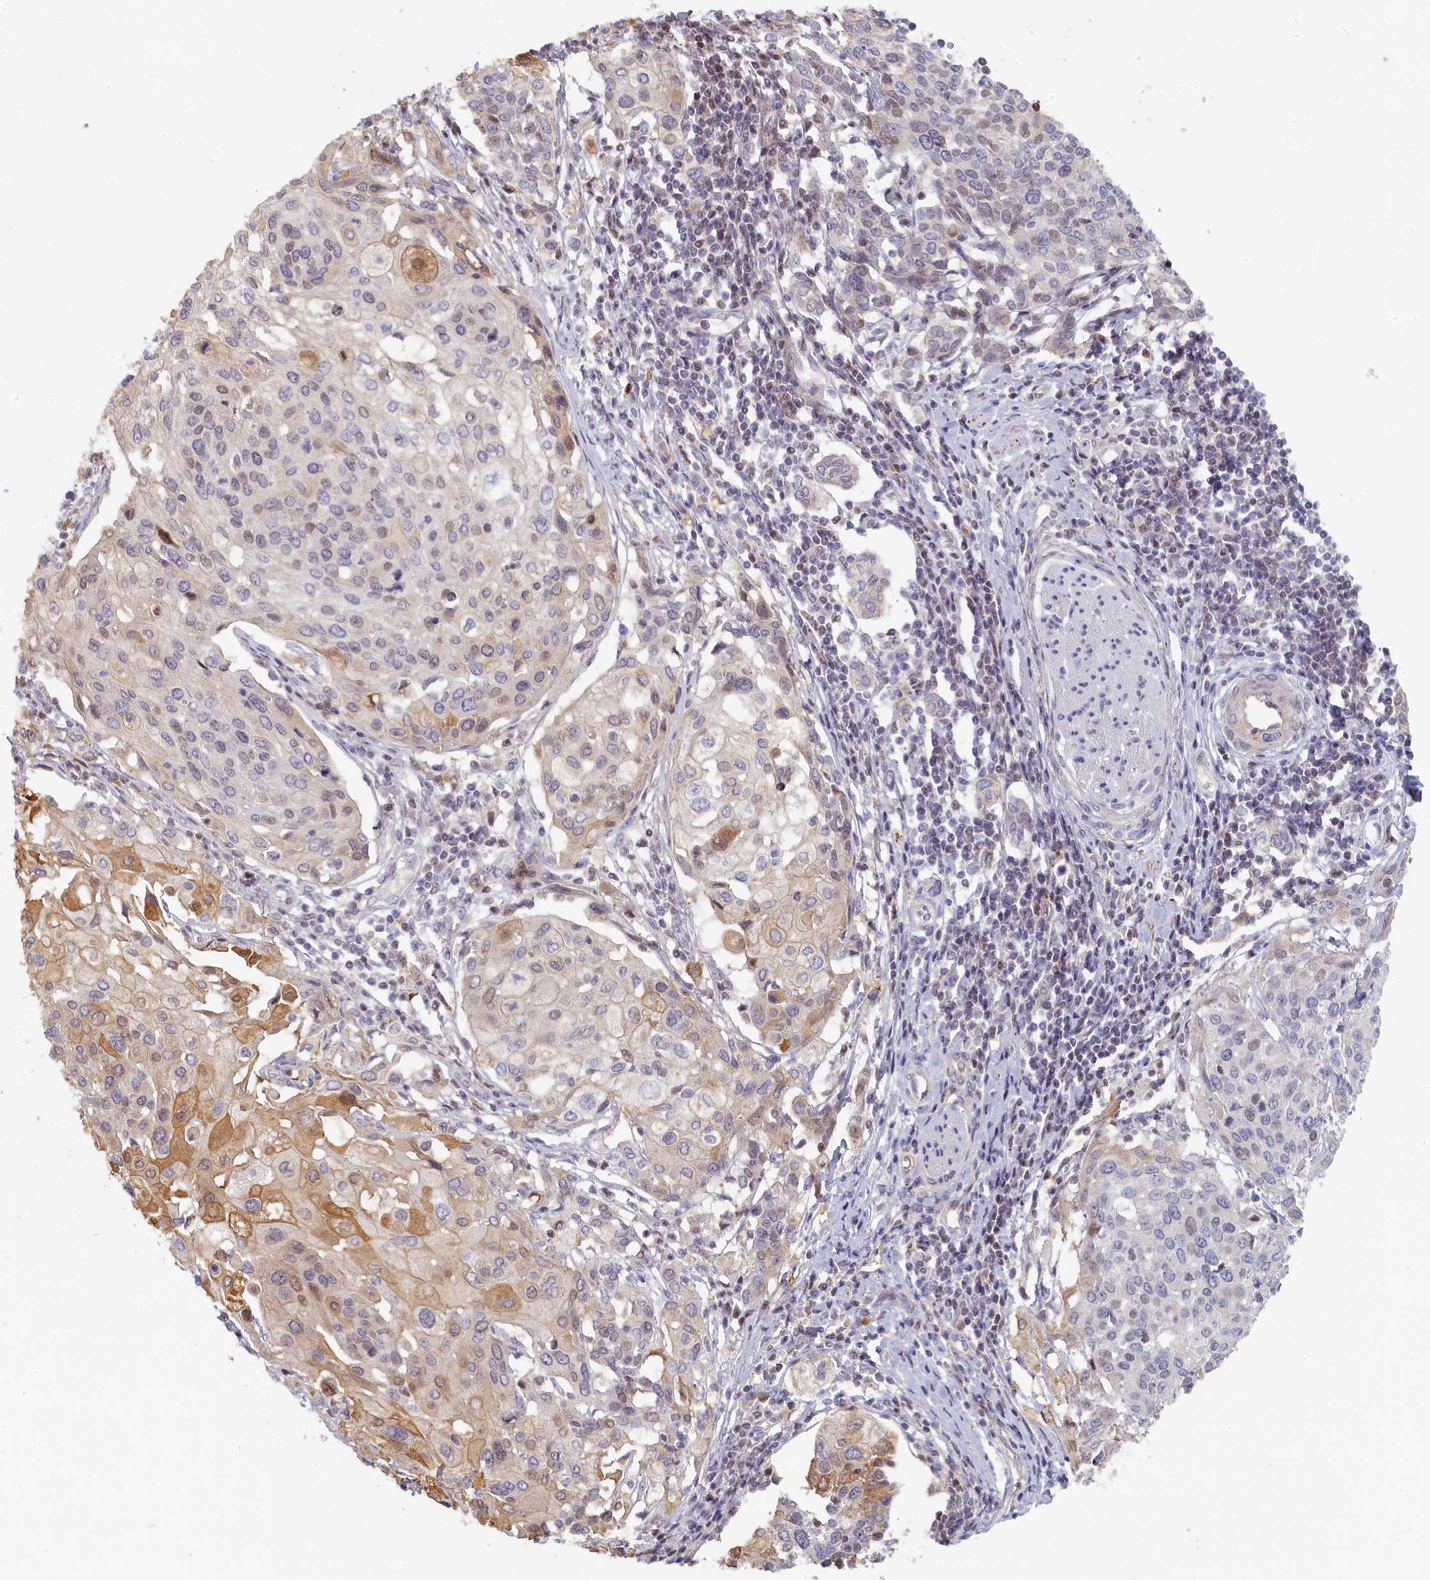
{"staining": {"intensity": "moderate", "quantity": "<25%", "location": "cytoplasmic/membranous"}, "tissue": "cervical cancer", "cell_type": "Tumor cells", "image_type": "cancer", "snomed": [{"axis": "morphology", "description": "Squamous cell carcinoma, NOS"}, {"axis": "topography", "description": "Cervix"}], "caption": "Human cervical cancer stained with a protein marker displays moderate staining in tumor cells.", "gene": "INTS4", "patient": {"sex": "female", "age": 44}}